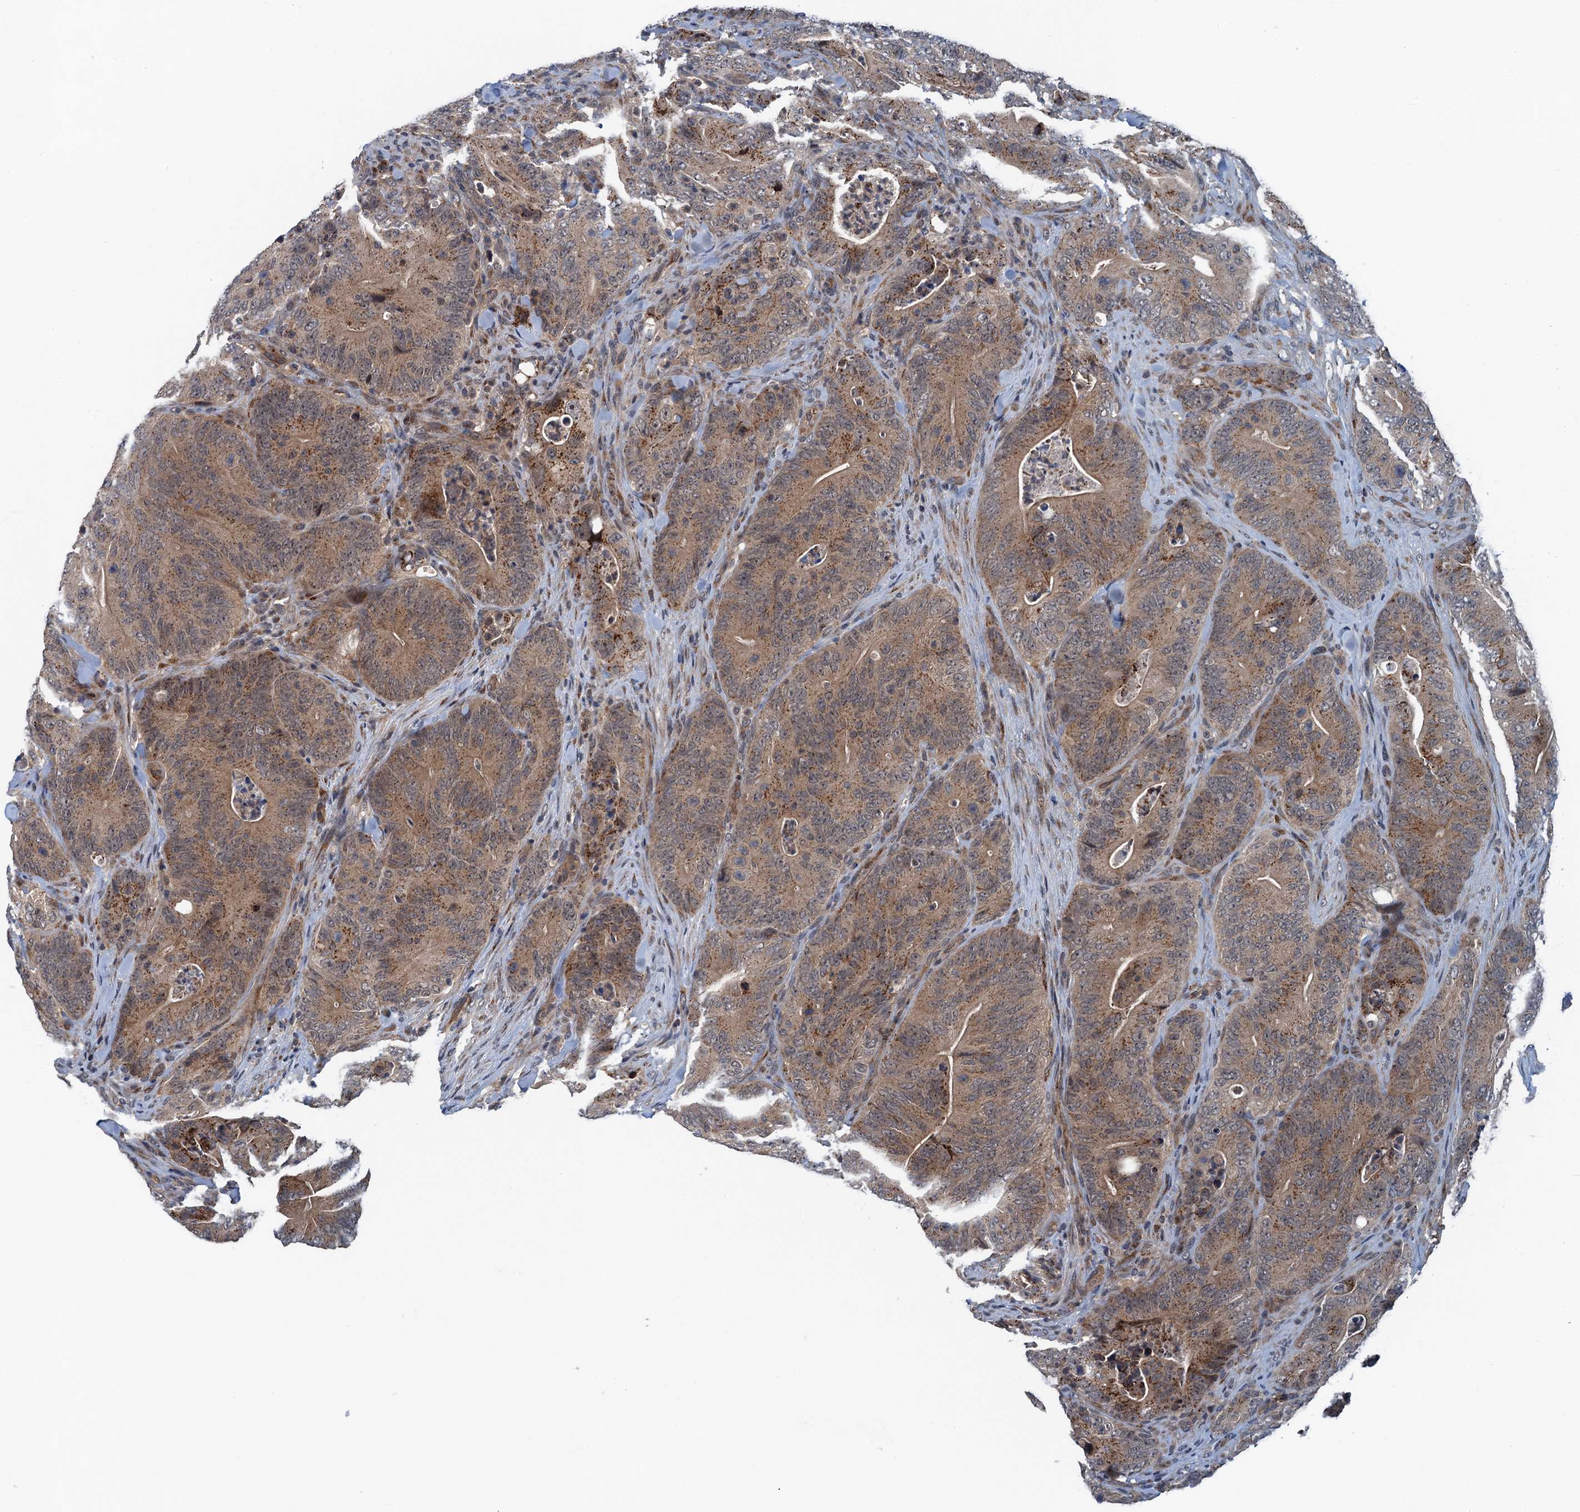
{"staining": {"intensity": "moderate", "quantity": ">75%", "location": "cytoplasmic/membranous,nuclear"}, "tissue": "colorectal cancer", "cell_type": "Tumor cells", "image_type": "cancer", "snomed": [{"axis": "morphology", "description": "Normal tissue, NOS"}, {"axis": "topography", "description": "Colon"}], "caption": "Tumor cells reveal medium levels of moderate cytoplasmic/membranous and nuclear staining in approximately >75% of cells in colorectal cancer. (brown staining indicates protein expression, while blue staining denotes nuclei).", "gene": "RNF165", "patient": {"sex": "female", "age": 82}}